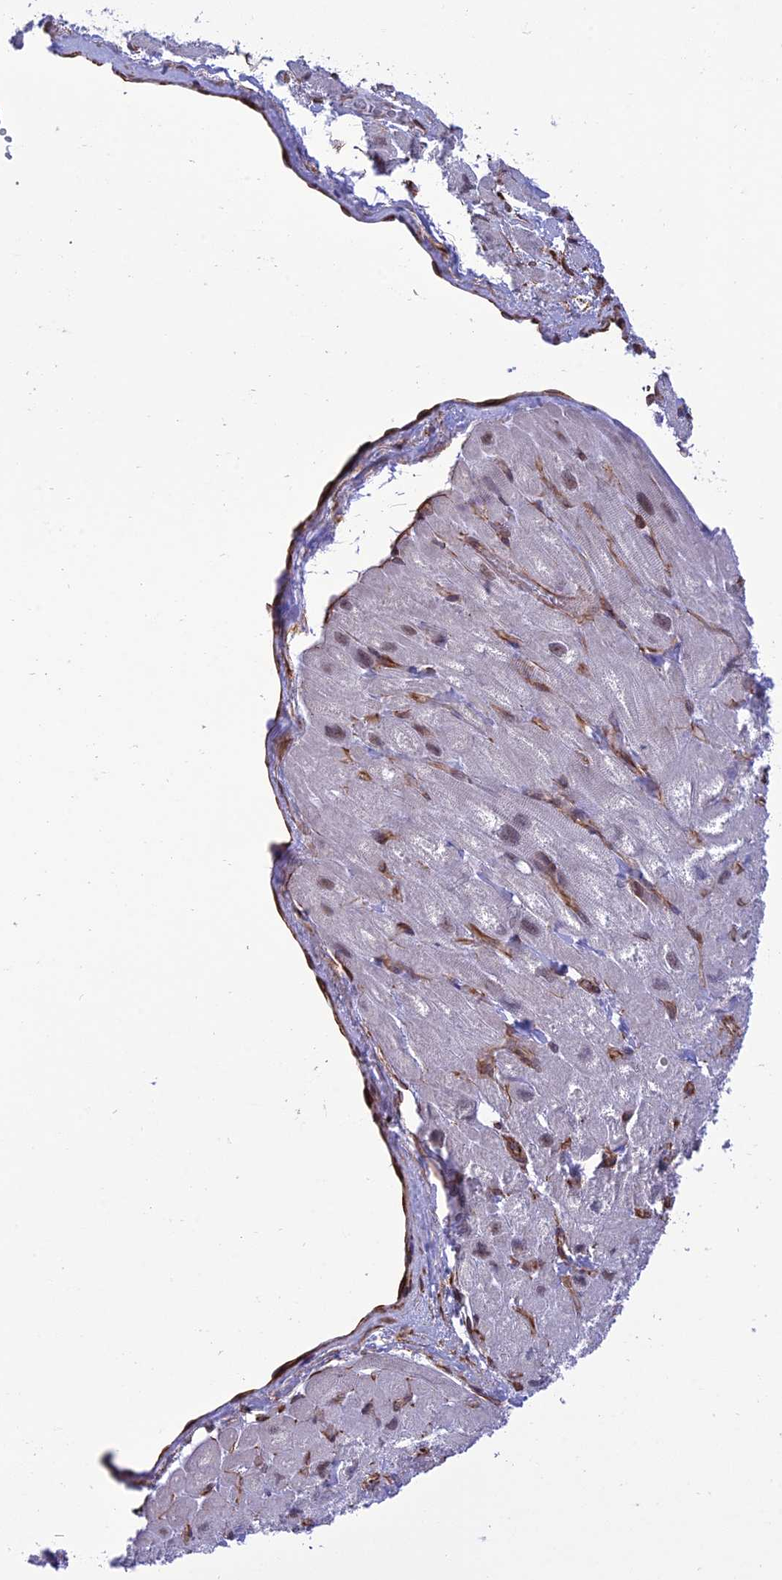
{"staining": {"intensity": "negative", "quantity": "none", "location": "none"}, "tissue": "heart muscle", "cell_type": "Cardiomyocytes", "image_type": "normal", "snomed": [{"axis": "morphology", "description": "Normal tissue, NOS"}, {"axis": "topography", "description": "Heart"}], "caption": "IHC of unremarkable heart muscle demonstrates no expression in cardiomyocytes.", "gene": "PAGR1", "patient": {"sex": "male", "age": 65}}